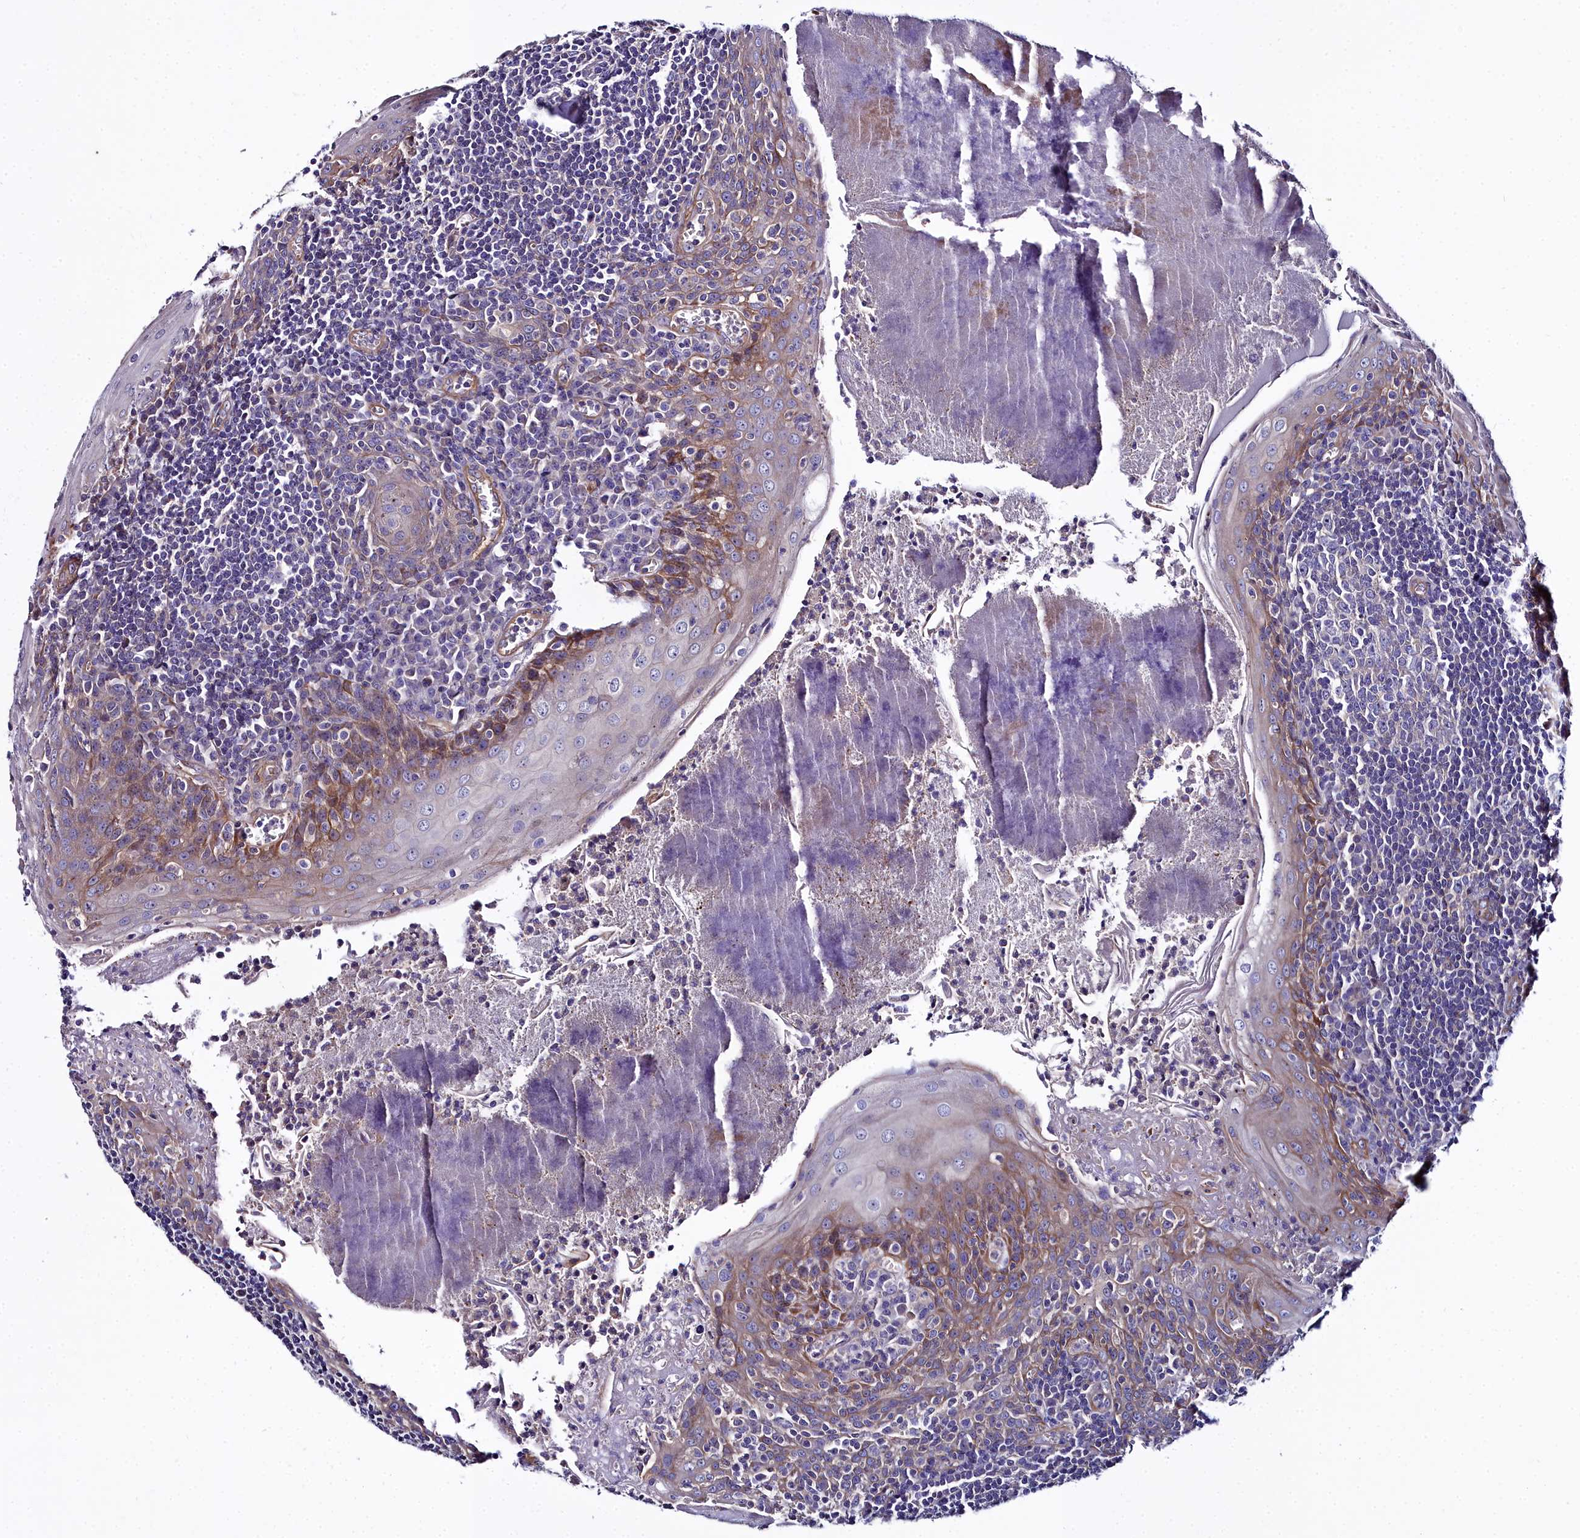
{"staining": {"intensity": "negative", "quantity": "none", "location": "none"}, "tissue": "tonsil", "cell_type": "Germinal center cells", "image_type": "normal", "snomed": [{"axis": "morphology", "description": "Normal tissue, NOS"}, {"axis": "topography", "description": "Tonsil"}], "caption": "High magnification brightfield microscopy of unremarkable tonsil stained with DAB (brown) and counterstained with hematoxylin (blue): germinal center cells show no significant positivity. Nuclei are stained in blue.", "gene": "FADS3", "patient": {"sex": "male", "age": 27}}